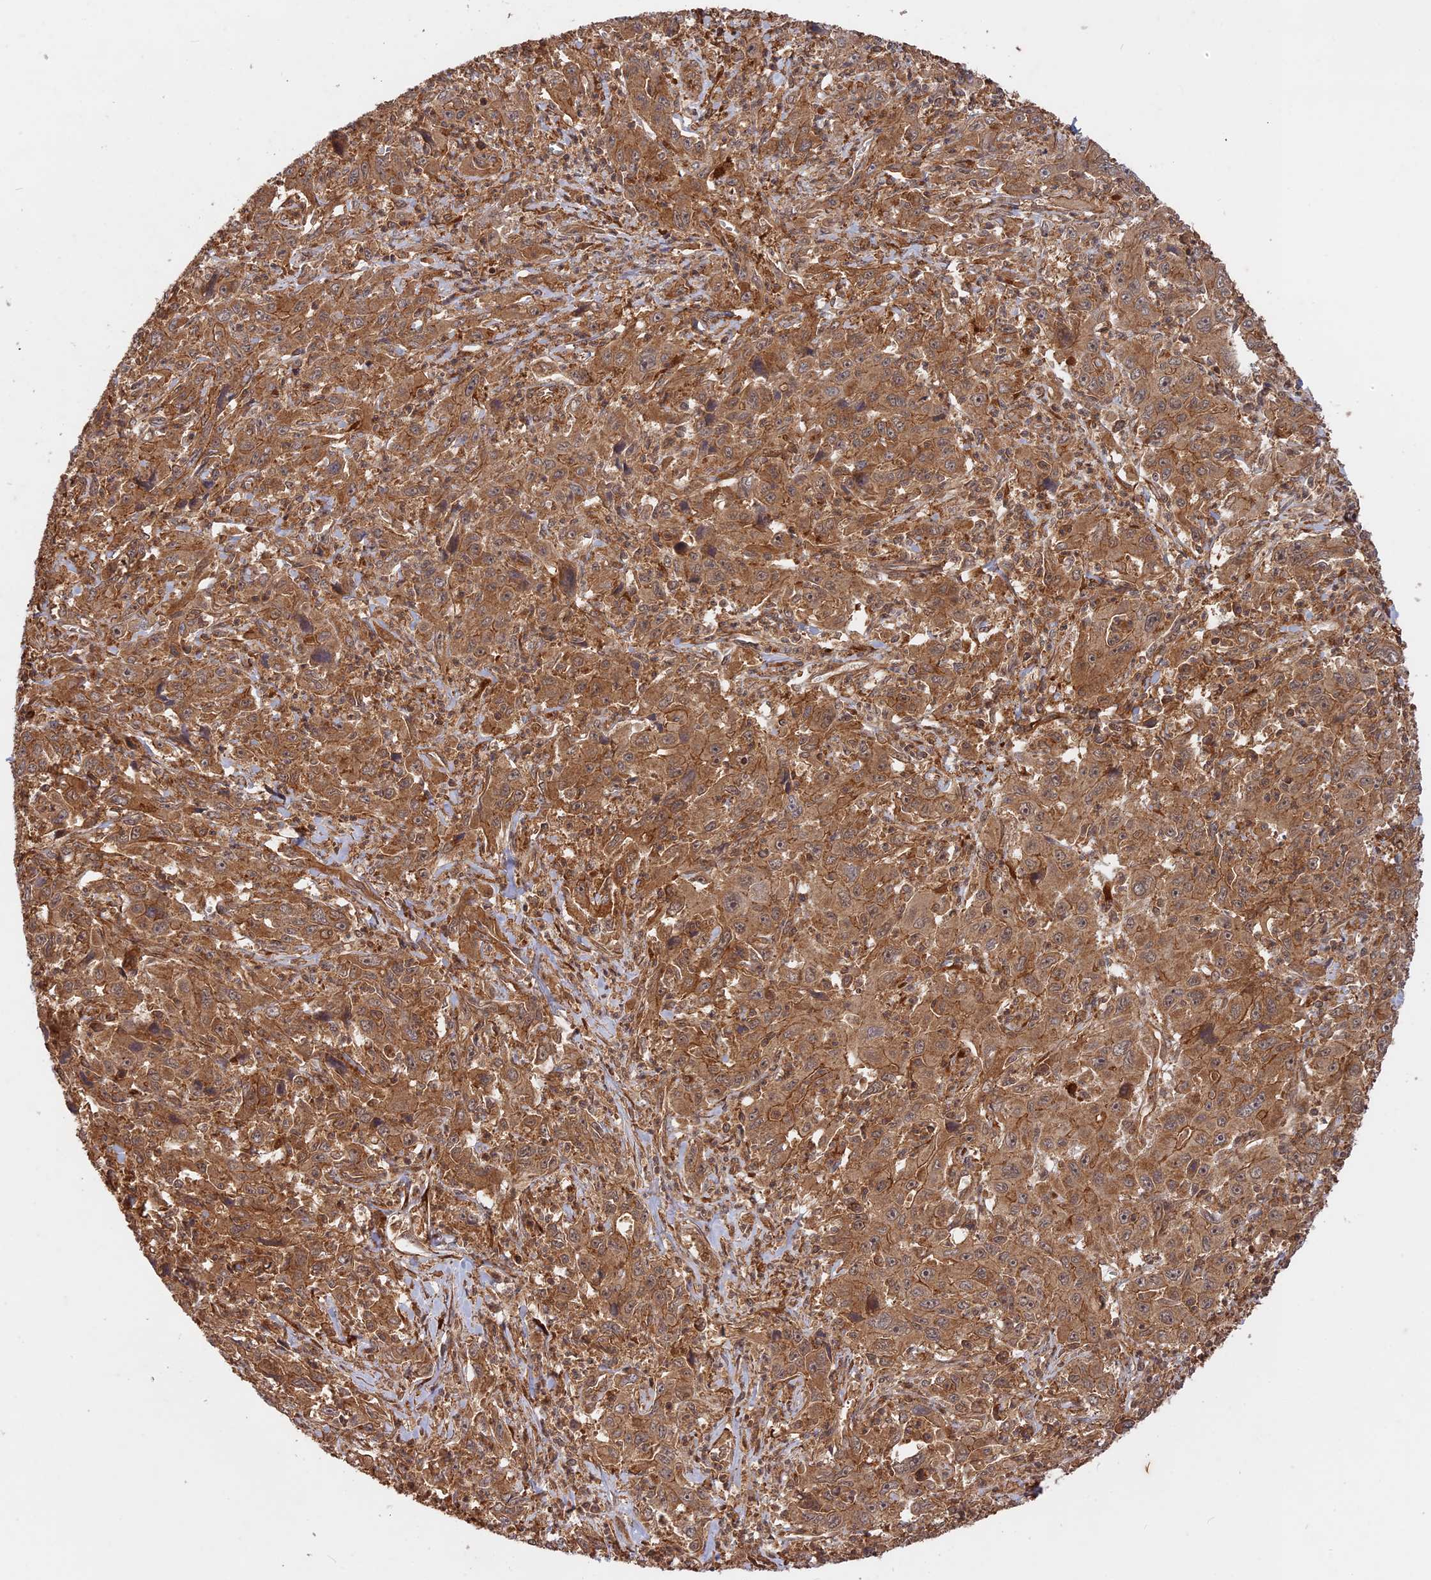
{"staining": {"intensity": "moderate", "quantity": ">75%", "location": "cytoplasmic/membranous"}, "tissue": "liver cancer", "cell_type": "Tumor cells", "image_type": "cancer", "snomed": [{"axis": "morphology", "description": "Carcinoma, Hepatocellular, NOS"}, {"axis": "topography", "description": "Liver"}], "caption": "Moderate cytoplasmic/membranous protein expression is identified in about >75% of tumor cells in liver cancer (hepatocellular carcinoma).", "gene": "CCDC174", "patient": {"sex": "male", "age": 63}}